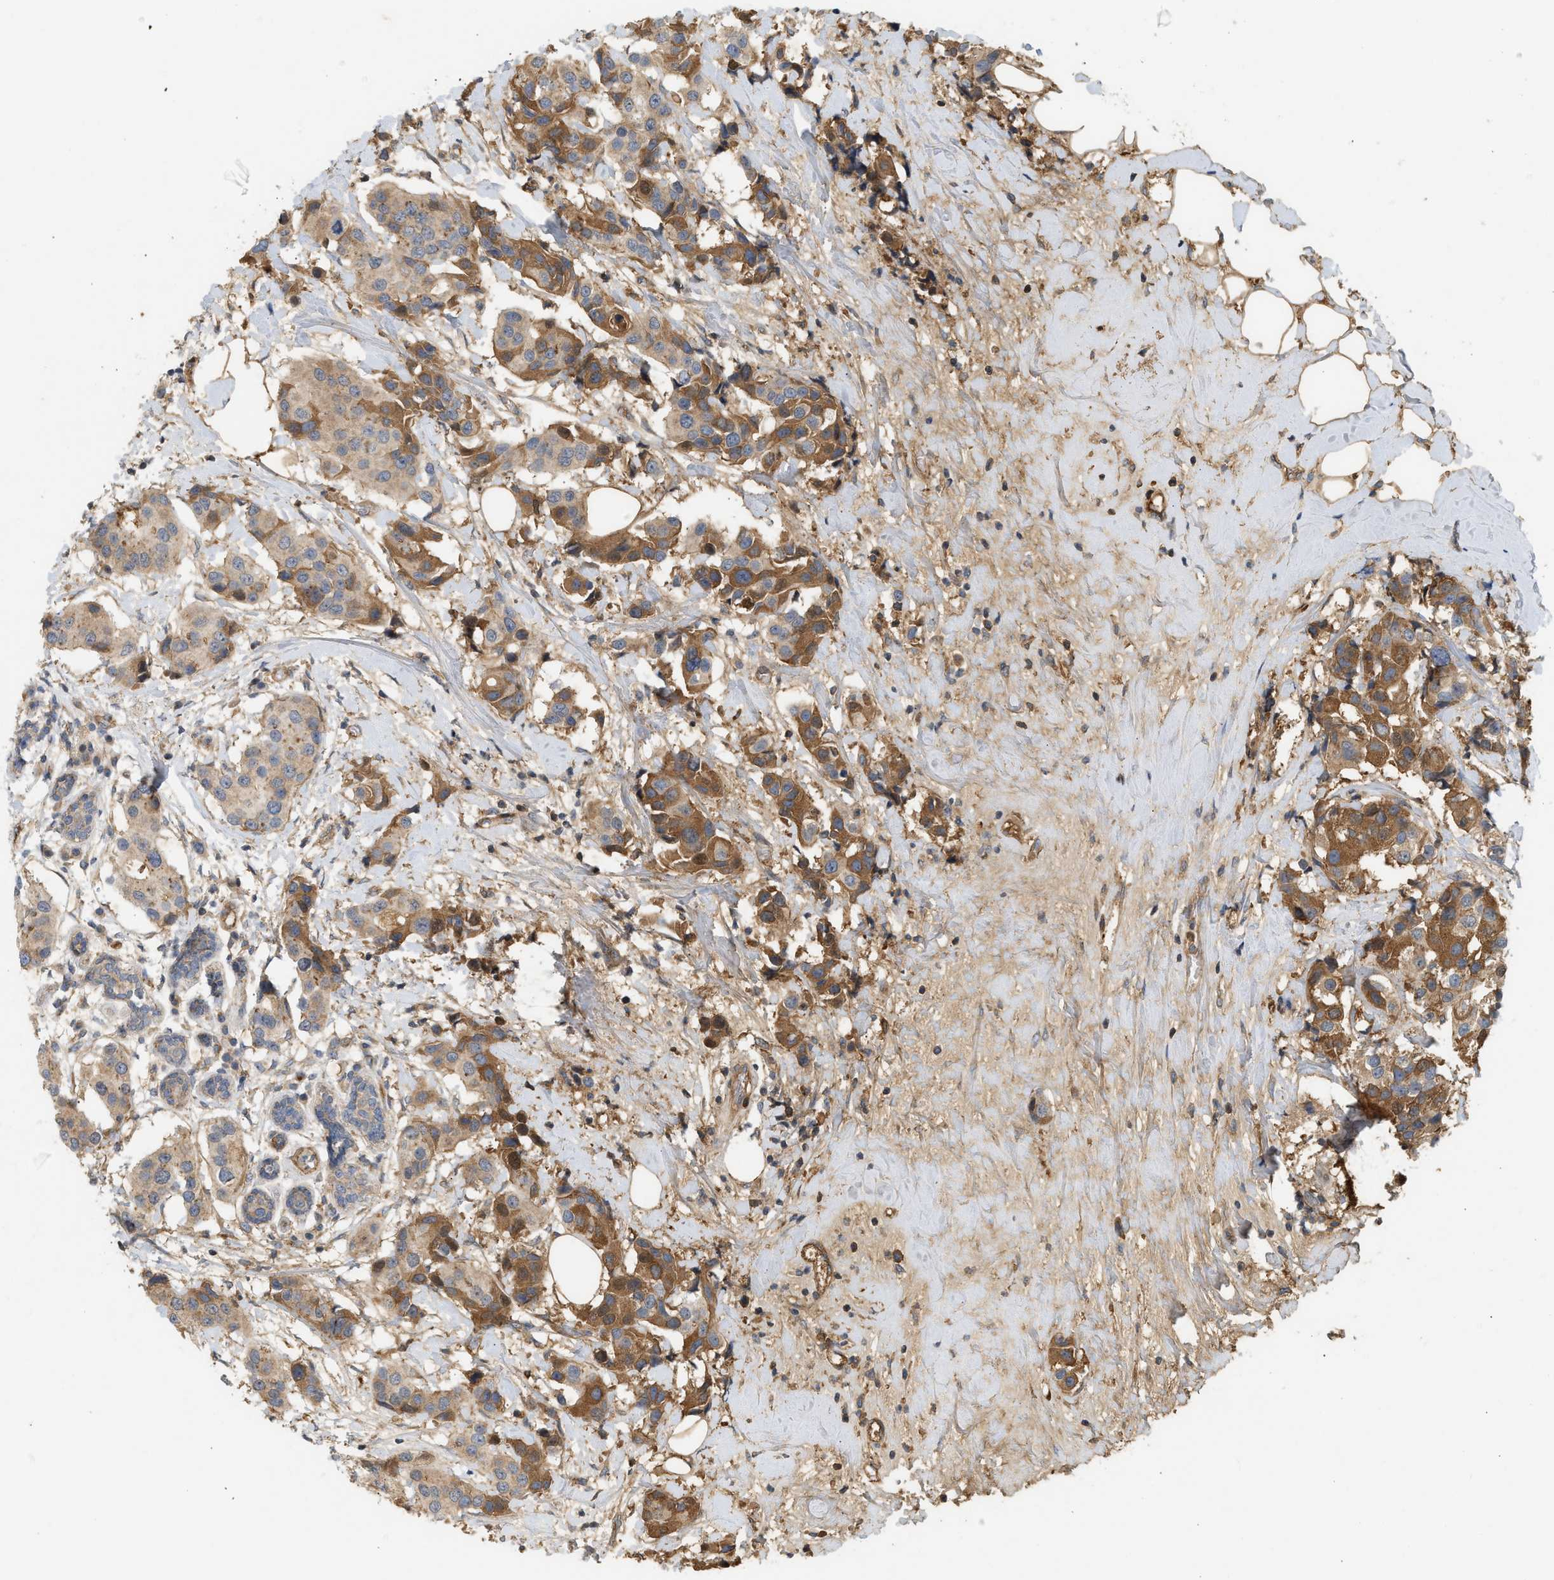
{"staining": {"intensity": "moderate", "quantity": ">75%", "location": "cytoplasmic/membranous"}, "tissue": "breast cancer", "cell_type": "Tumor cells", "image_type": "cancer", "snomed": [{"axis": "morphology", "description": "Normal tissue, NOS"}, {"axis": "morphology", "description": "Duct carcinoma"}, {"axis": "topography", "description": "Breast"}], "caption": "Approximately >75% of tumor cells in human invasive ductal carcinoma (breast) reveal moderate cytoplasmic/membranous protein expression as visualized by brown immunohistochemical staining.", "gene": "F8", "patient": {"sex": "female", "age": 39}}